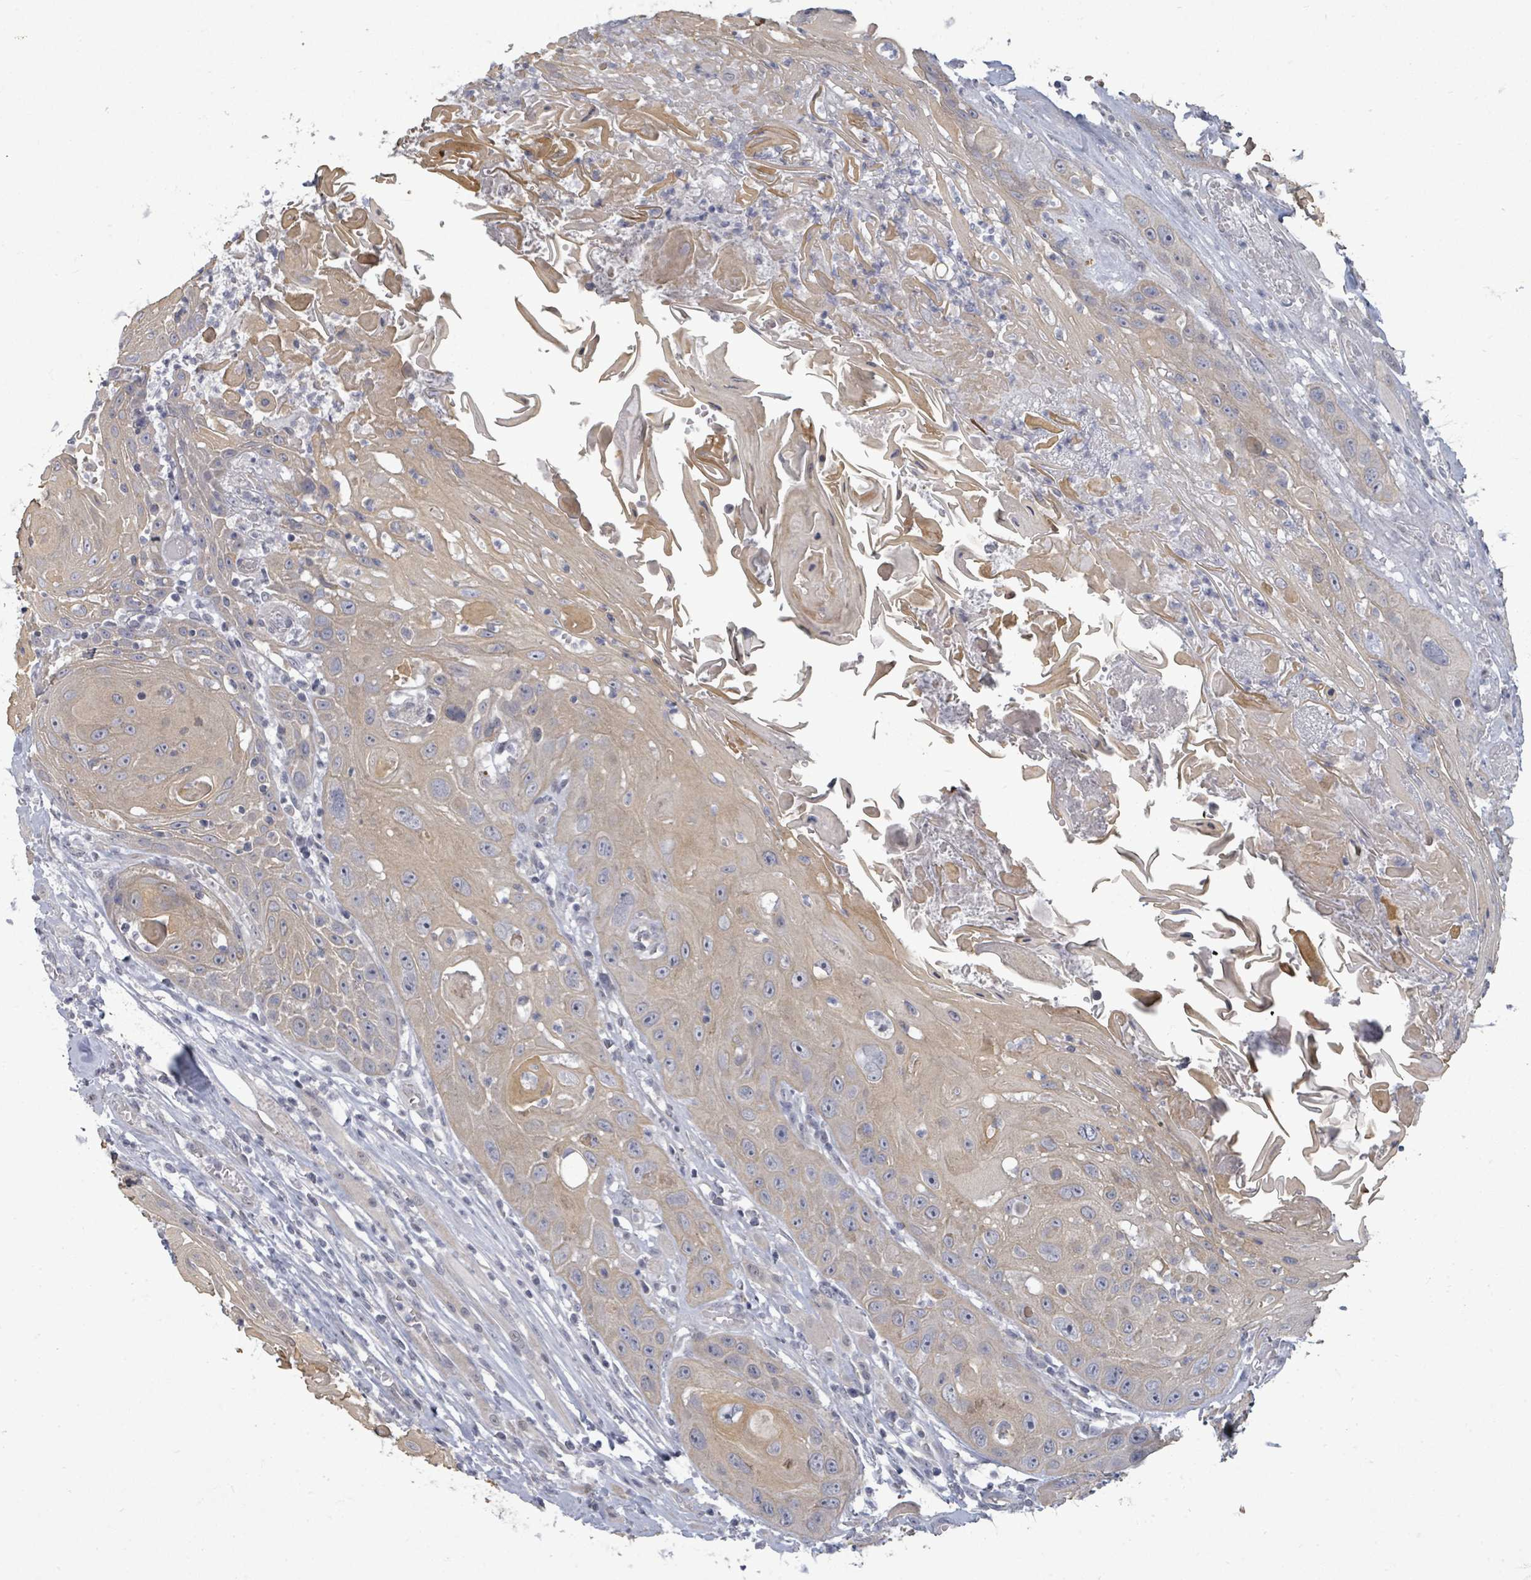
{"staining": {"intensity": "weak", "quantity": "<25%", "location": "cytoplasmic/membranous"}, "tissue": "head and neck cancer", "cell_type": "Tumor cells", "image_type": "cancer", "snomed": [{"axis": "morphology", "description": "Squamous cell carcinoma, NOS"}, {"axis": "topography", "description": "Head-Neck"}], "caption": "An image of human head and neck squamous cell carcinoma is negative for staining in tumor cells. (DAB (3,3'-diaminobenzidine) immunohistochemistry visualized using brightfield microscopy, high magnification).", "gene": "ASB12", "patient": {"sex": "female", "age": 59}}